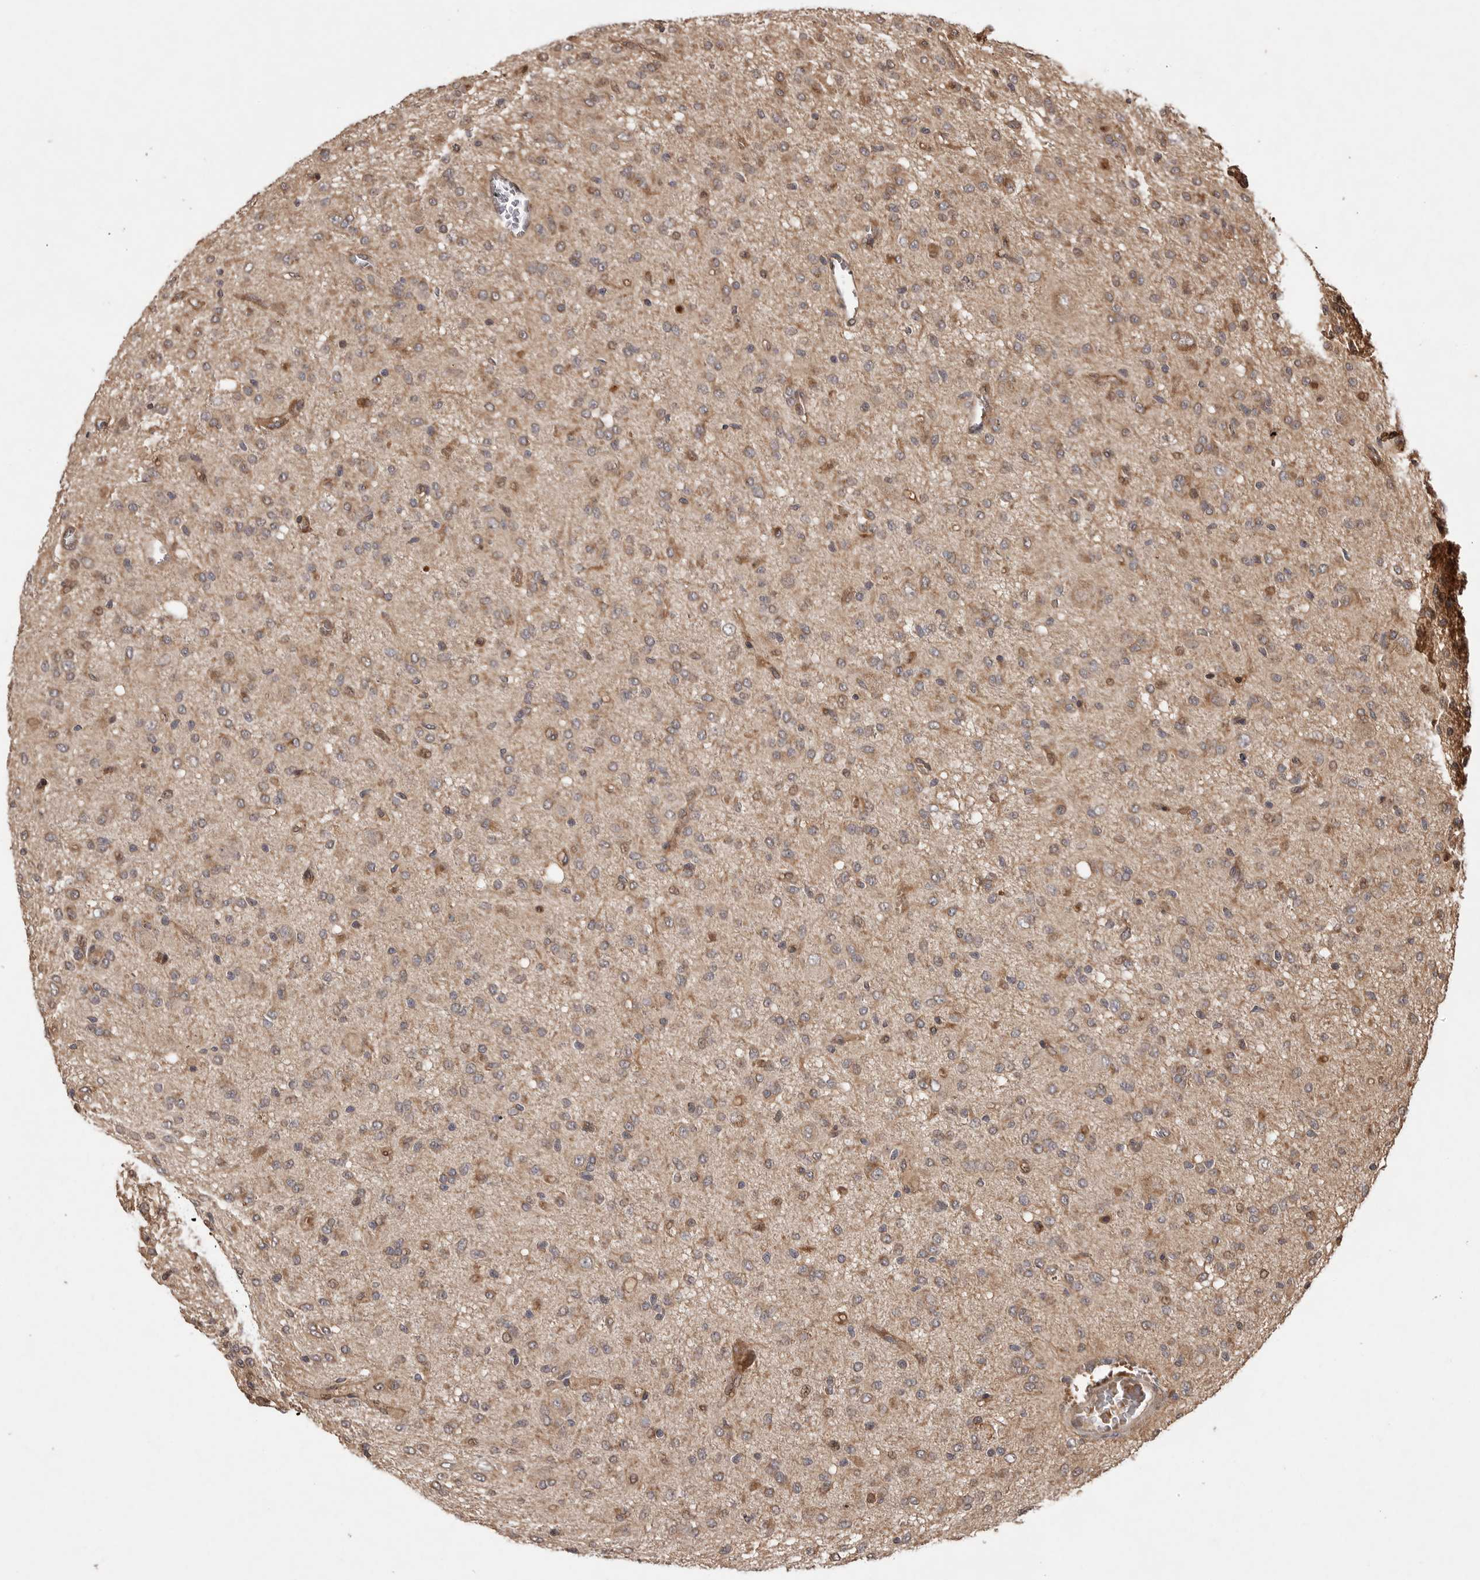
{"staining": {"intensity": "weak", "quantity": "25%-75%", "location": "cytoplasmic/membranous"}, "tissue": "glioma", "cell_type": "Tumor cells", "image_type": "cancer", "snomed": [{"axis": "morphology", "description": "Glioma, malignant, High grade"}, {"axis": "topography", "description": "Brain"}], "caption": "Immunohistochemistry staining of malignant glioma (high-grade), which shows low levels of weak cytoplasmic/membranous staining in about 25%-75% of tumor cells indicating weak cytoplasmic/membranous protein staining. The staining was performed using DAB (brown) for protein detection and nuclei were counterstained in hematoxylin (blue).", "gene": "VN1R4", "patient": {"sex": "female", "age": 59}}